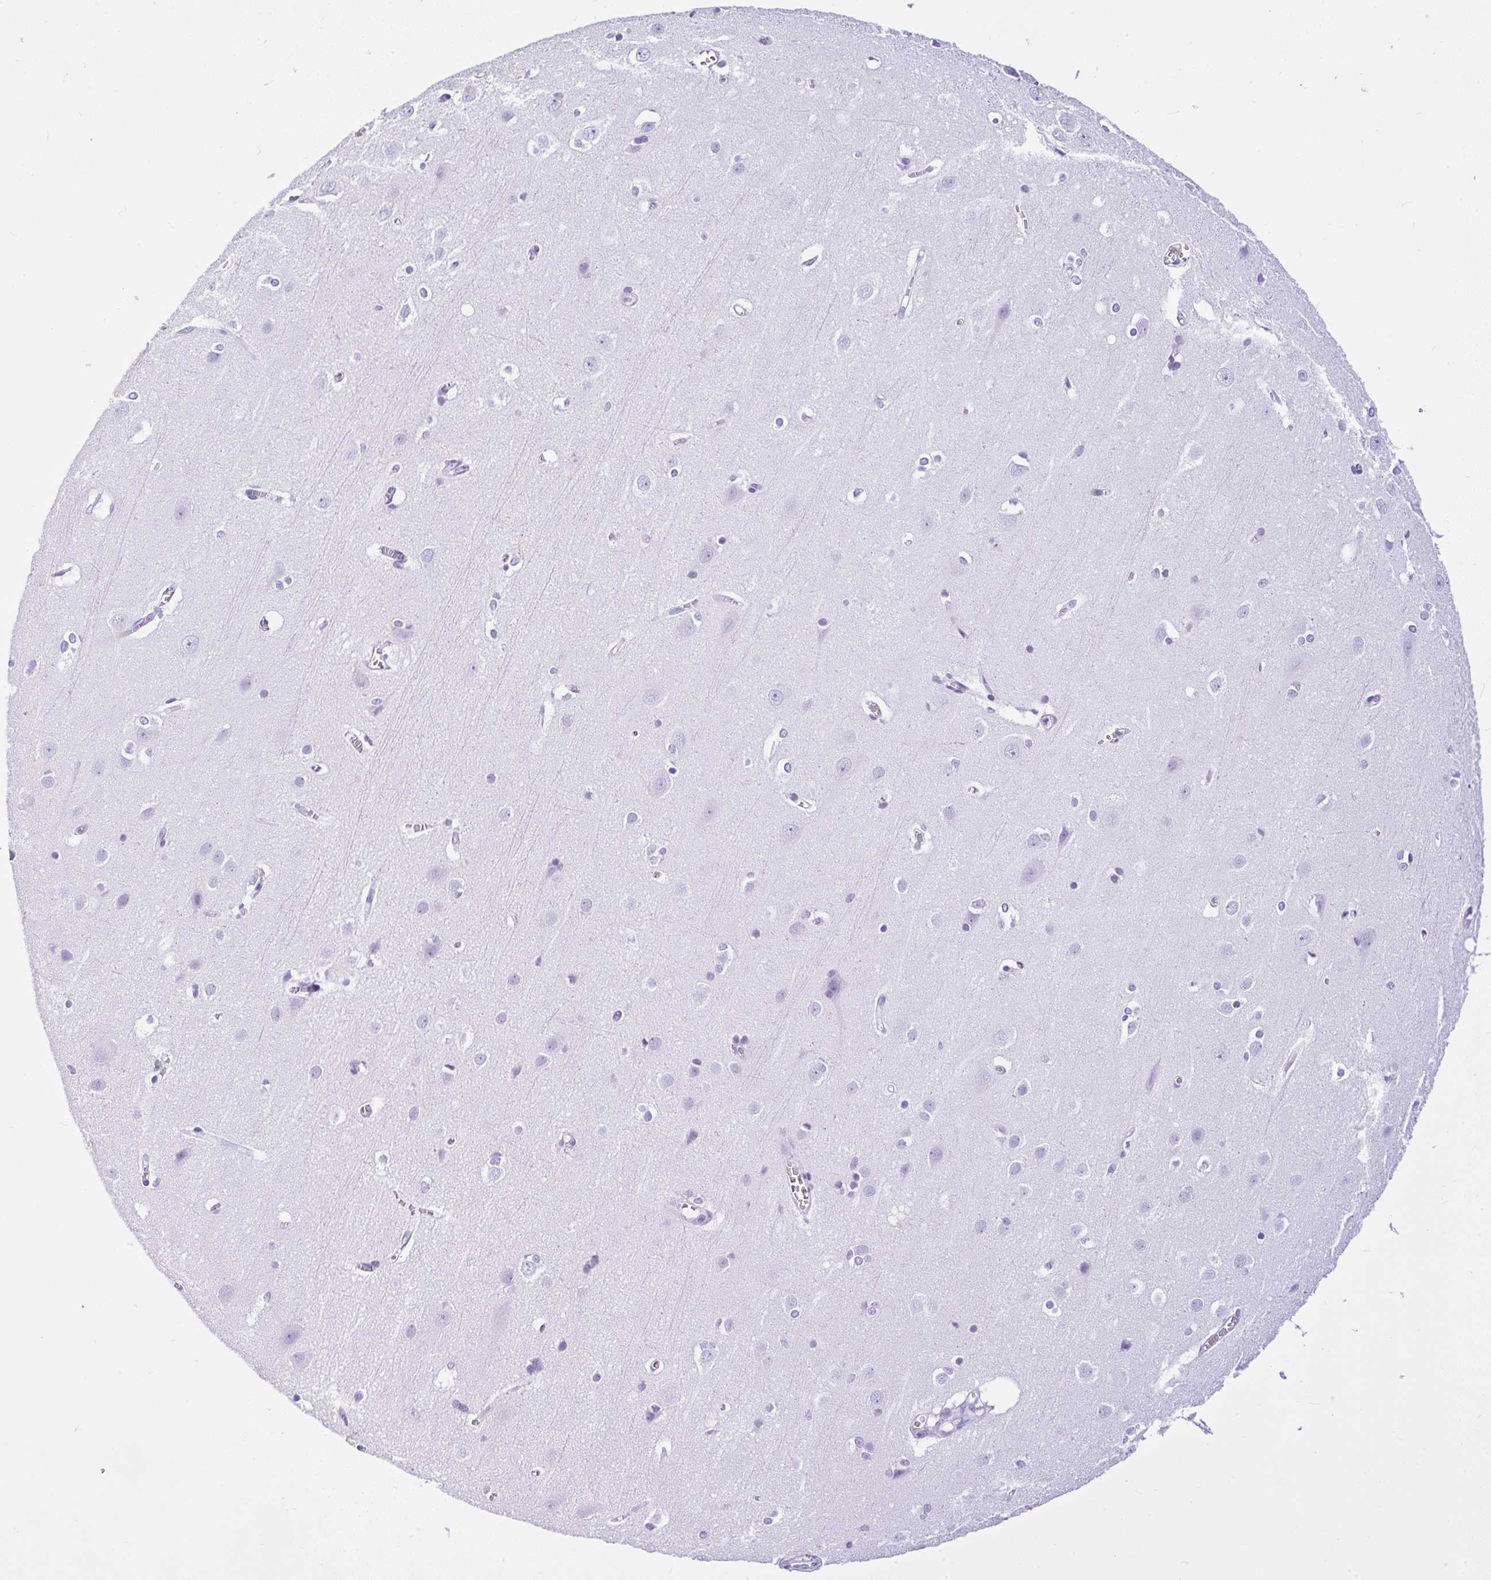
{"staining": {"intensity": "negative", "quantity": "none", "location": "none"}, "tissue": "cerebral cortex", "cell_type": "Endothelial cells", "image_type": "normal", "snomed": [{"axis": "morphology", "description": "Normal tissue, NOS"}, {"axis": "topography", "description": "Cerebral cortex"}], "caption": "This micrograph is of benign cerebral cortex stained with immunohistochemistry (IHC) to label a protein in brown with the nuclei are counter-stained blue. There is no staining in endothelial cells.", "gene": "KRT27", "patient": {"sex": "male", "age": 37}}